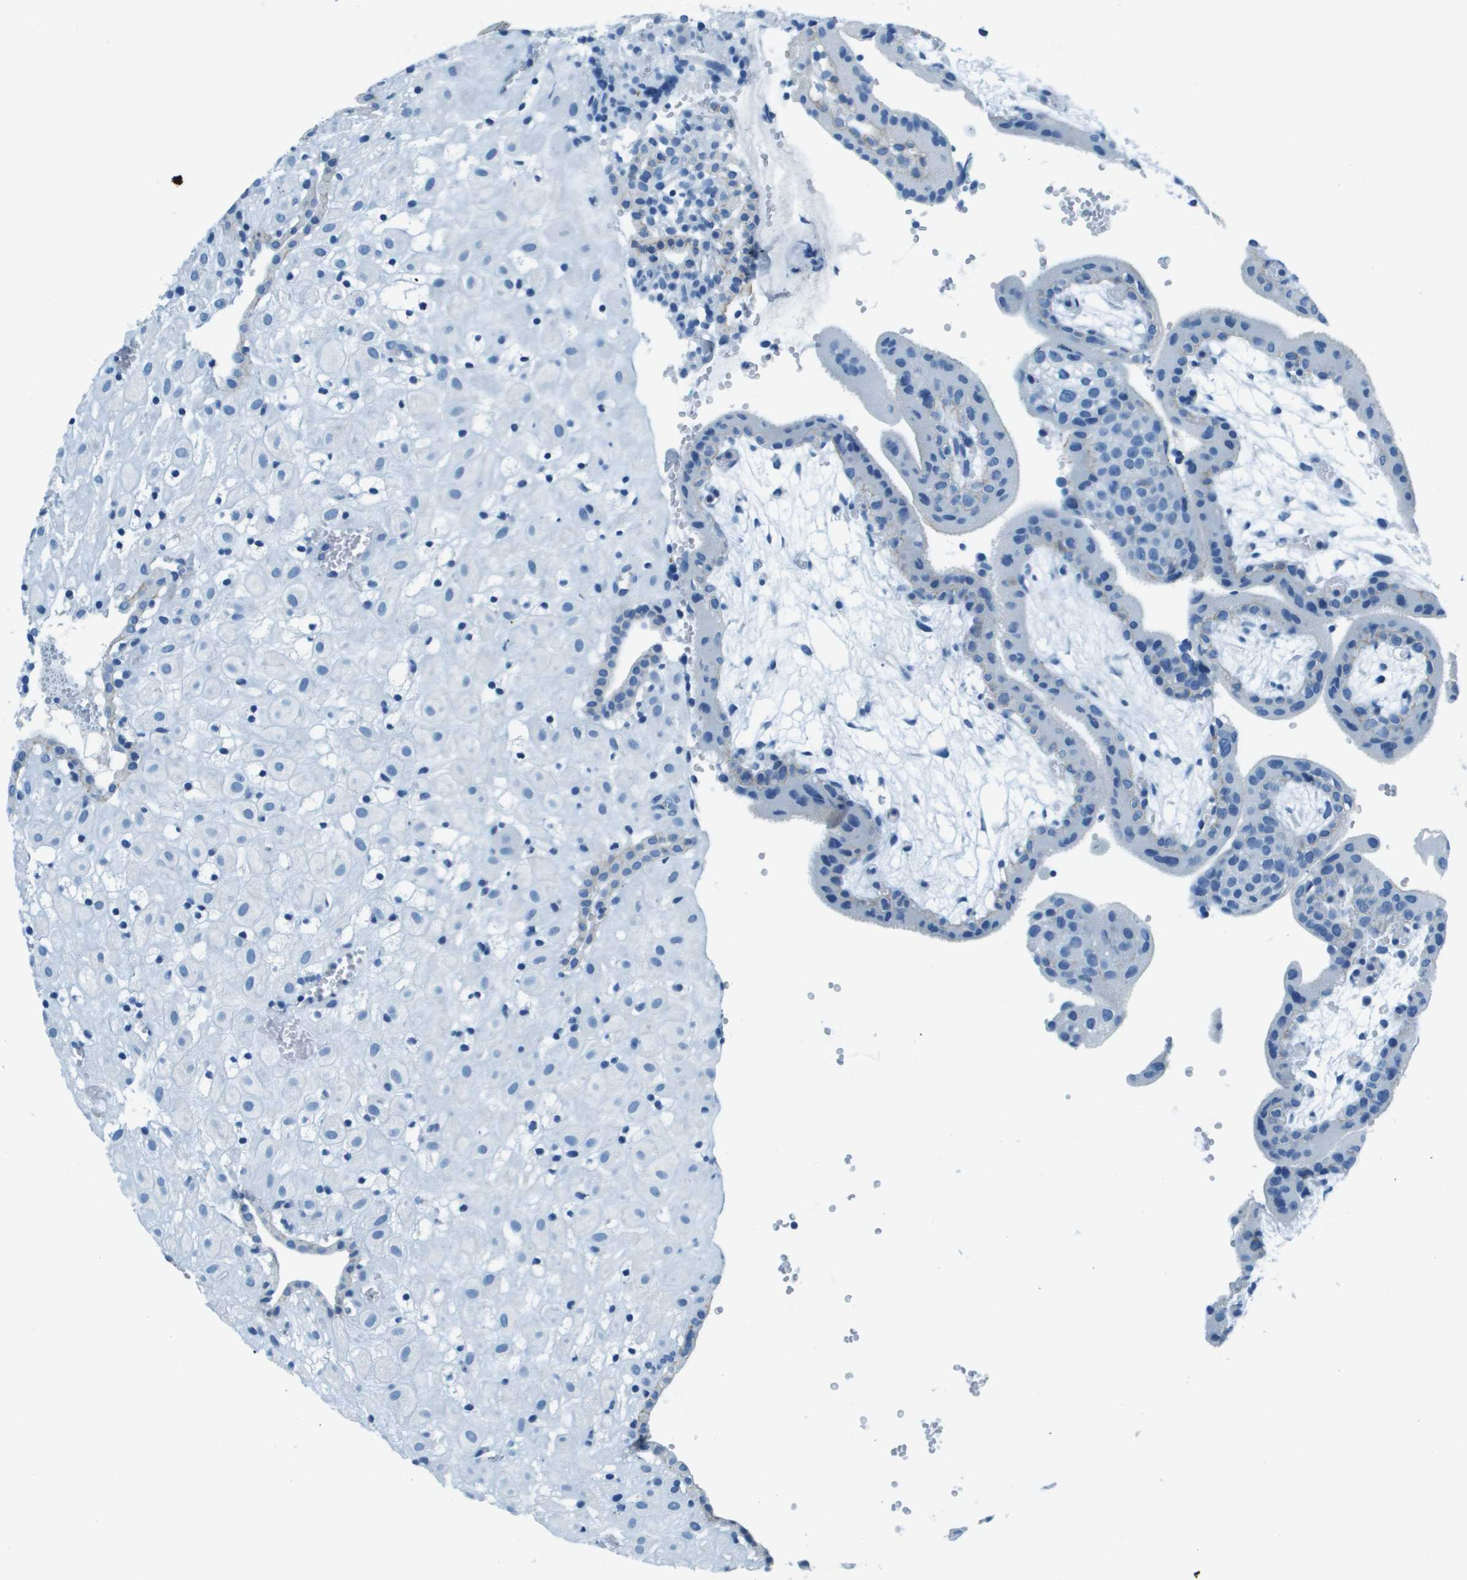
{"staining": {"intensity": "negative", "quantity": "none", "location": "none"}, "tissue": "placenta", "cell_type": "Decidual cells", "image_type": "normal", "snomed": [{"axis": "morphology", "description": "Normal tissue, NOS"}, {"axis": "topography", "description": "Placenta"}], "caption": "A photomicrograph of human placenta is negative for staining in decidual cells. (Brightfield microscopy of DAB immunohistochemistry (IHC) at high magnification).", "gene": "SLC16A10", "patient": {"sex": "female", "age": 18}}